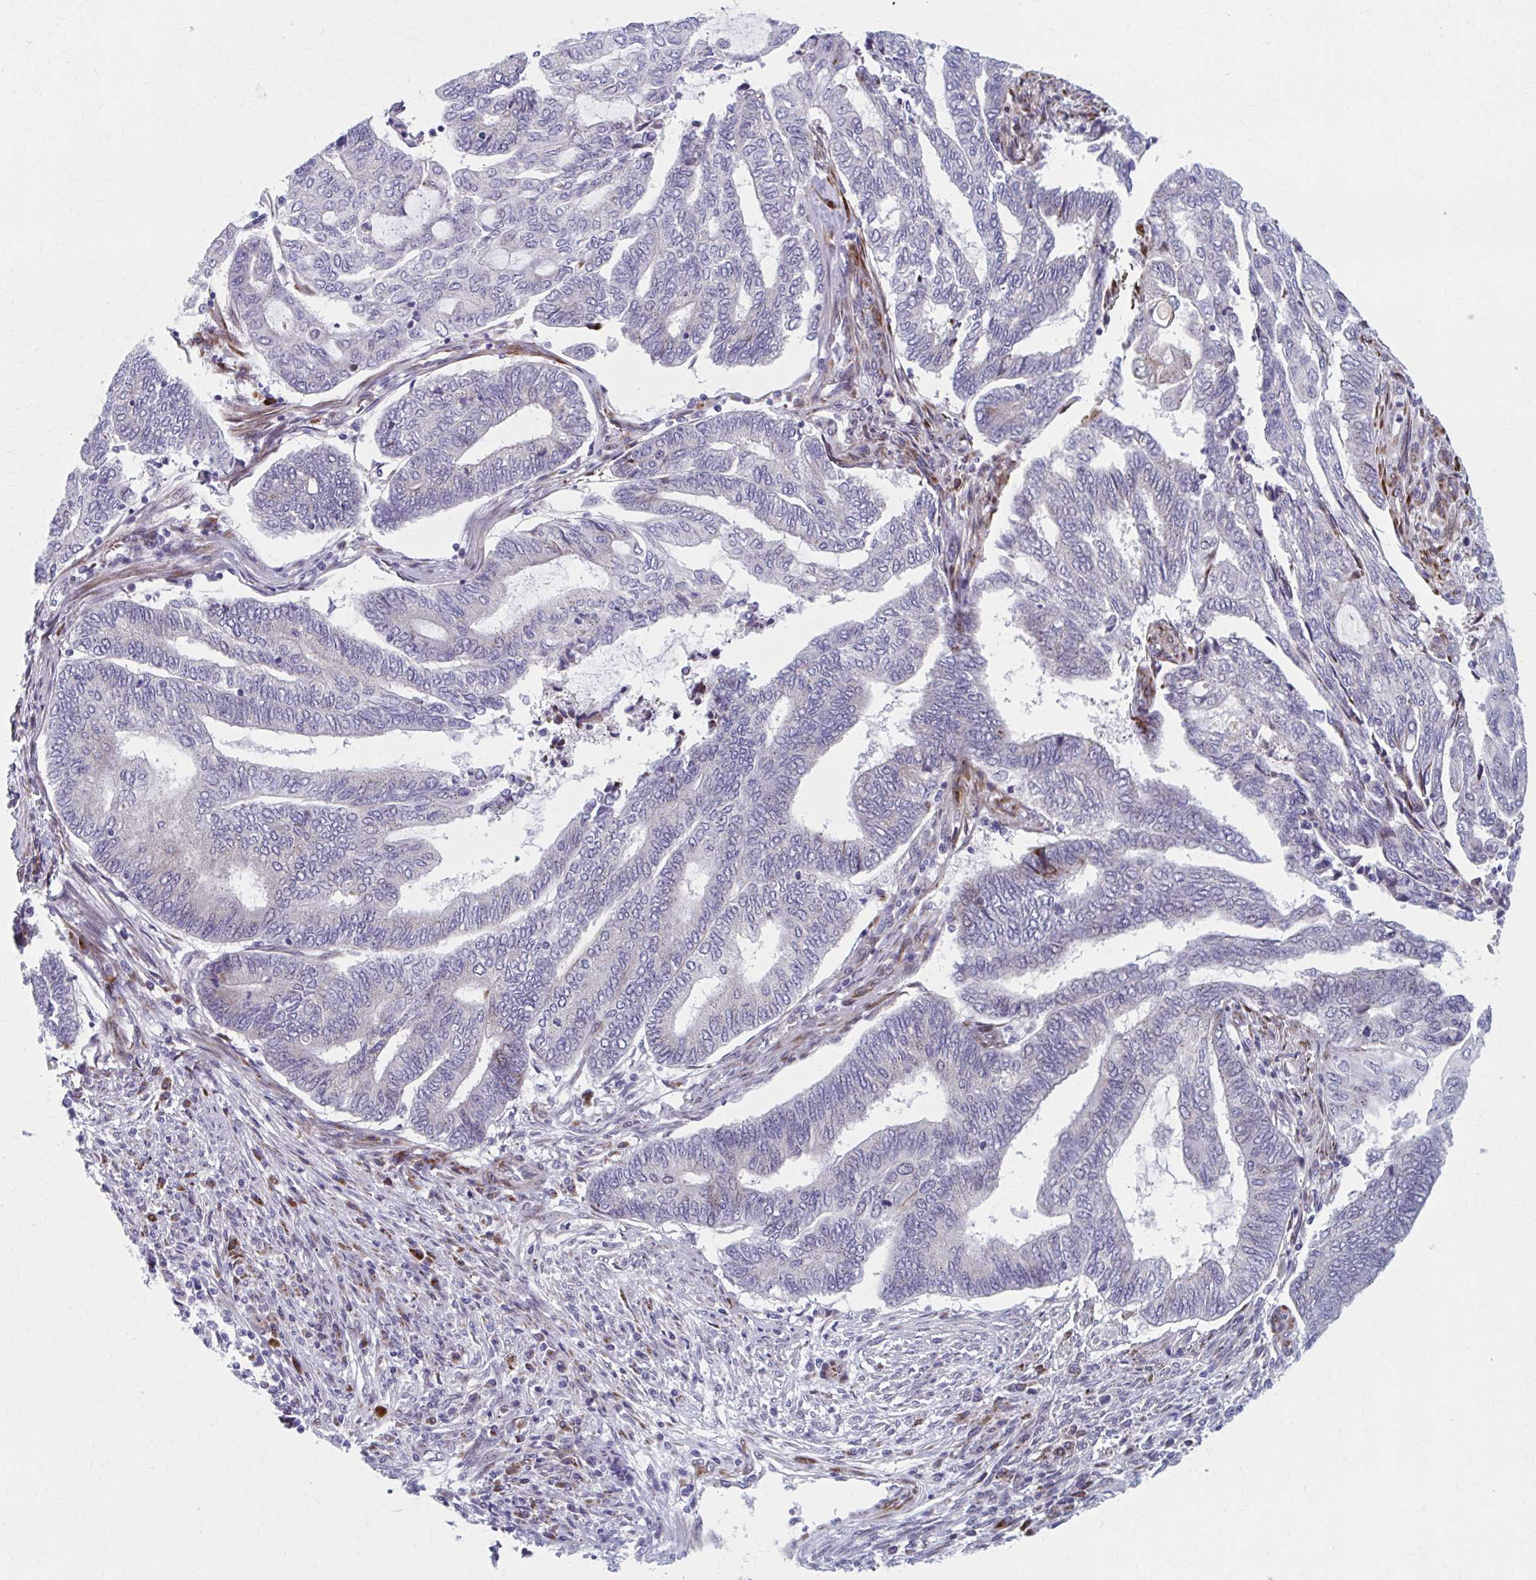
{"staining": {"intensity": "negative", "quantity": "none", "location": "none"}, "tissue": "endometrial cancer", "cell_type": "Tumor cells", "image_type": "cancer", "snomed": [{"axis": "morphology", "description": "Adenocarcinoma, NOS"}, {"axis": "topography", "description": "Uterus"}, {"axis": "topography", "description": "Endometrium"}], "caption": "Immunohistochemistry (IHC) micrograph of neoplastic tissue: human endometrial adenocarcinoma stained with DAB (3,3'-diaminobenzidine) displays no significant protein staining in tumor cells. Brightfield microscopy of immunohistochemistry (IHC) stained with DAB (3,3'-diaminobenzidine) (brown) and hematoxylin (blue), captured at high magnification.", "gene": "OLFM2", "patient": {"sex": "female", "age": 70}}